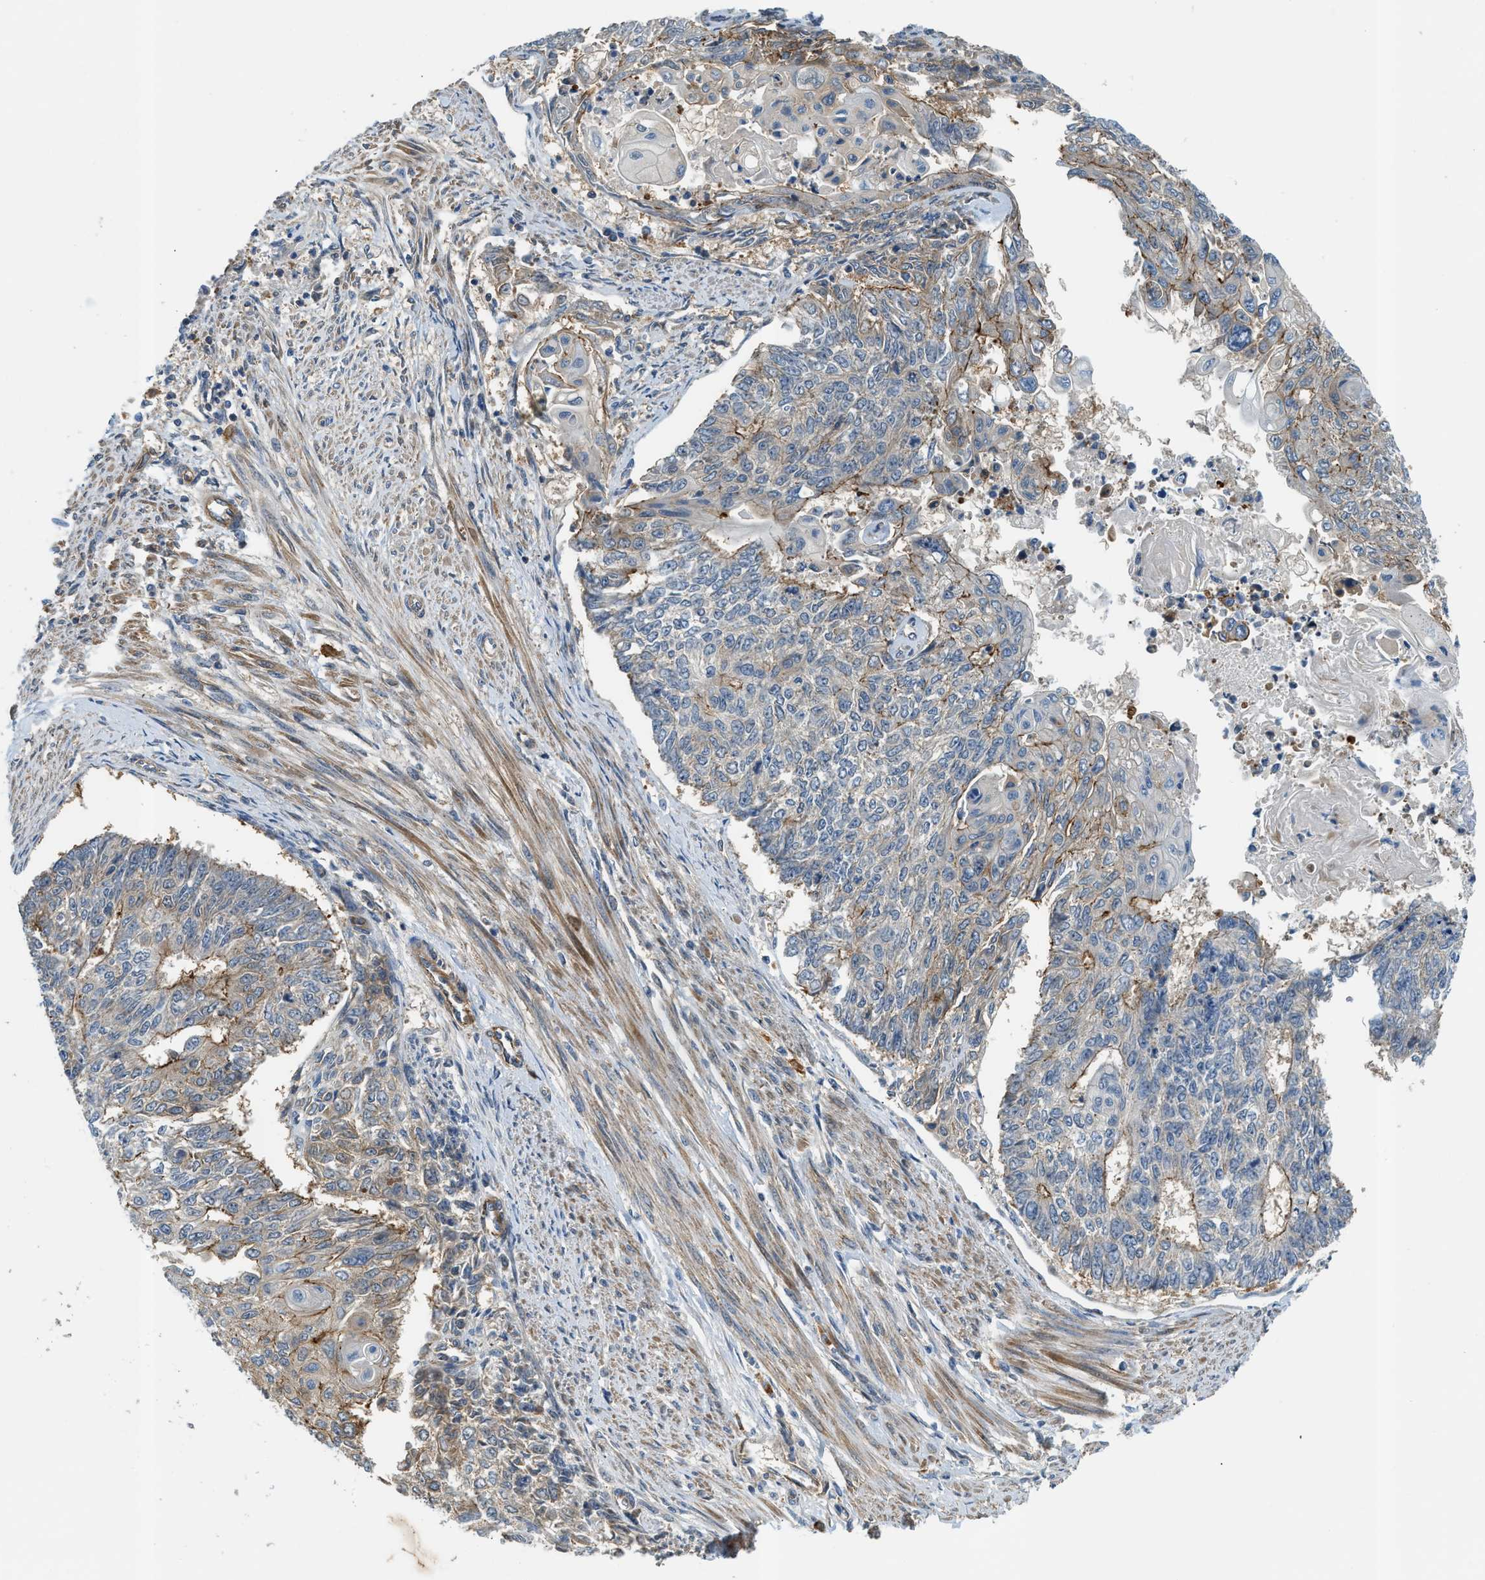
{"staining": {"intensity": "moderate", "quantity": "<25%", "location": "cytoplasmic/membranous"}, "tissue": "endometrial cancer", "cell_type": "Tumor cells", "image_type": "cancer", "snomed": [{"axis": "morphology", "description": "Adenocarcinoma, NOS"}, {"axis": "topography", "description": "Endometrium"}], "caption": "Endometrial cancer was stained to show a protein in brown. There is low levels of moderate cytoplasmic/membranous staining in about <25% of tumor cells.", "gene": "CBLB", "patient": {"sex": "female", "age": 32}}